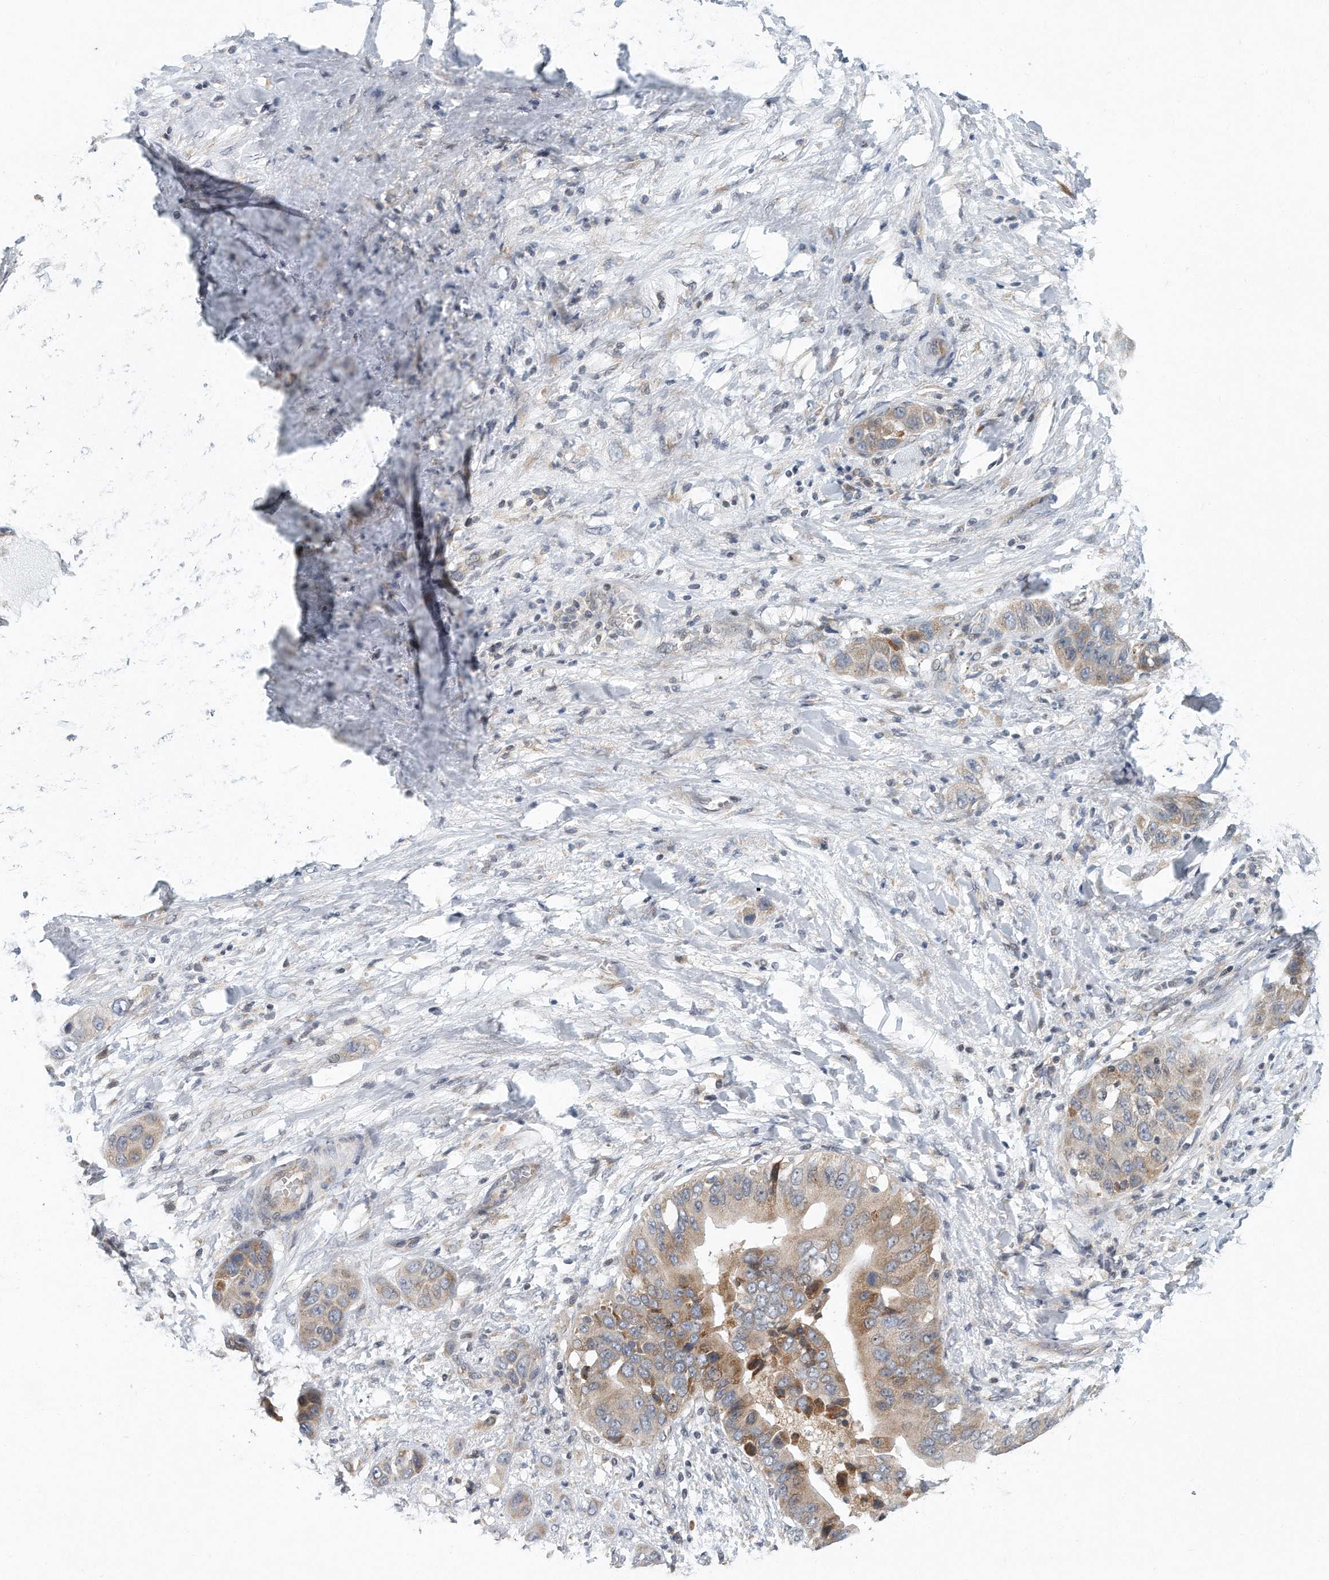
{"staining": {"intensity": "weak", "quantity": ">75%", "location": "cytoplasmic/membranous"}, "tissue": "liver cancer", "cell_type": "Tumor cells", "image_type": "cancer", "snomed": [{"axis": "morphology", "description": "Cholangiocarcinoma"}, {"axis": "topography", "description": "Liver"}], "caption": "Weak cytoplasmic/membranous expression is appreciated in approximately >75% of tumor cells in liver cancer (cholangiocarcinoma). The staining was performed using DAB (3,3'-diaminobenzidine), with brown indicating positive protein expression. Nuclei are stained blue with hematoxylin.", "gene": "VLDLR", "patient": {"sex": "female", "age": 52}}